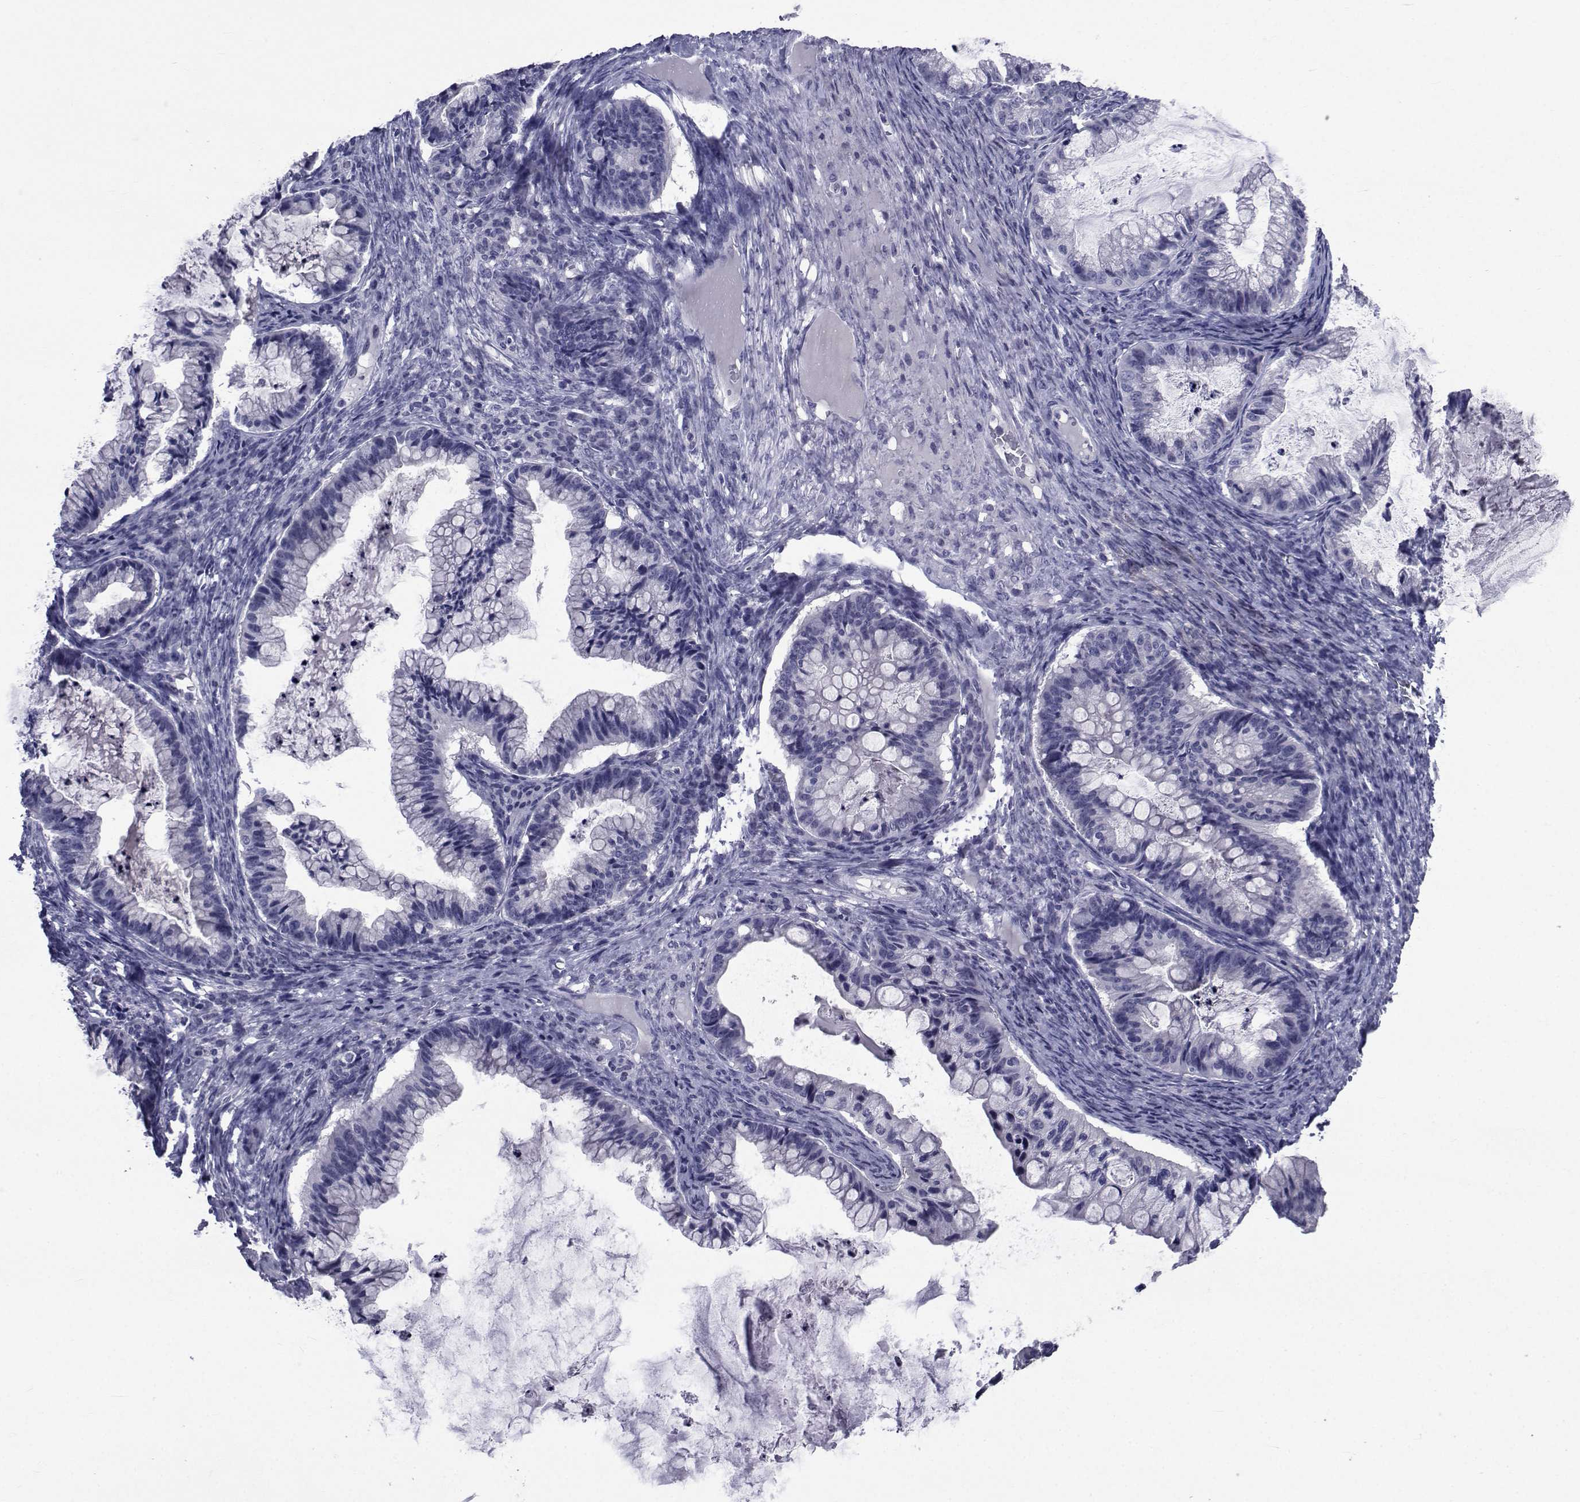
{"staining": {"intensity": "negative", "quantity": "none", "location": "none"}, "tissue": "ovarian cancer", "cell_type": "Tumor cells", "image_type": "cancer", "snomed": [{"axis": "morphology", "description": "Cystadenocarcinoma, mucinous, NOS"}, {"axis": "topography", "description": "Ovary"}], "caption": "Tumor cells are negative for protein expression in human ovarian cancer.", "gene": "SEMA5B", "patient": {"sex": "female", "age": 57}}